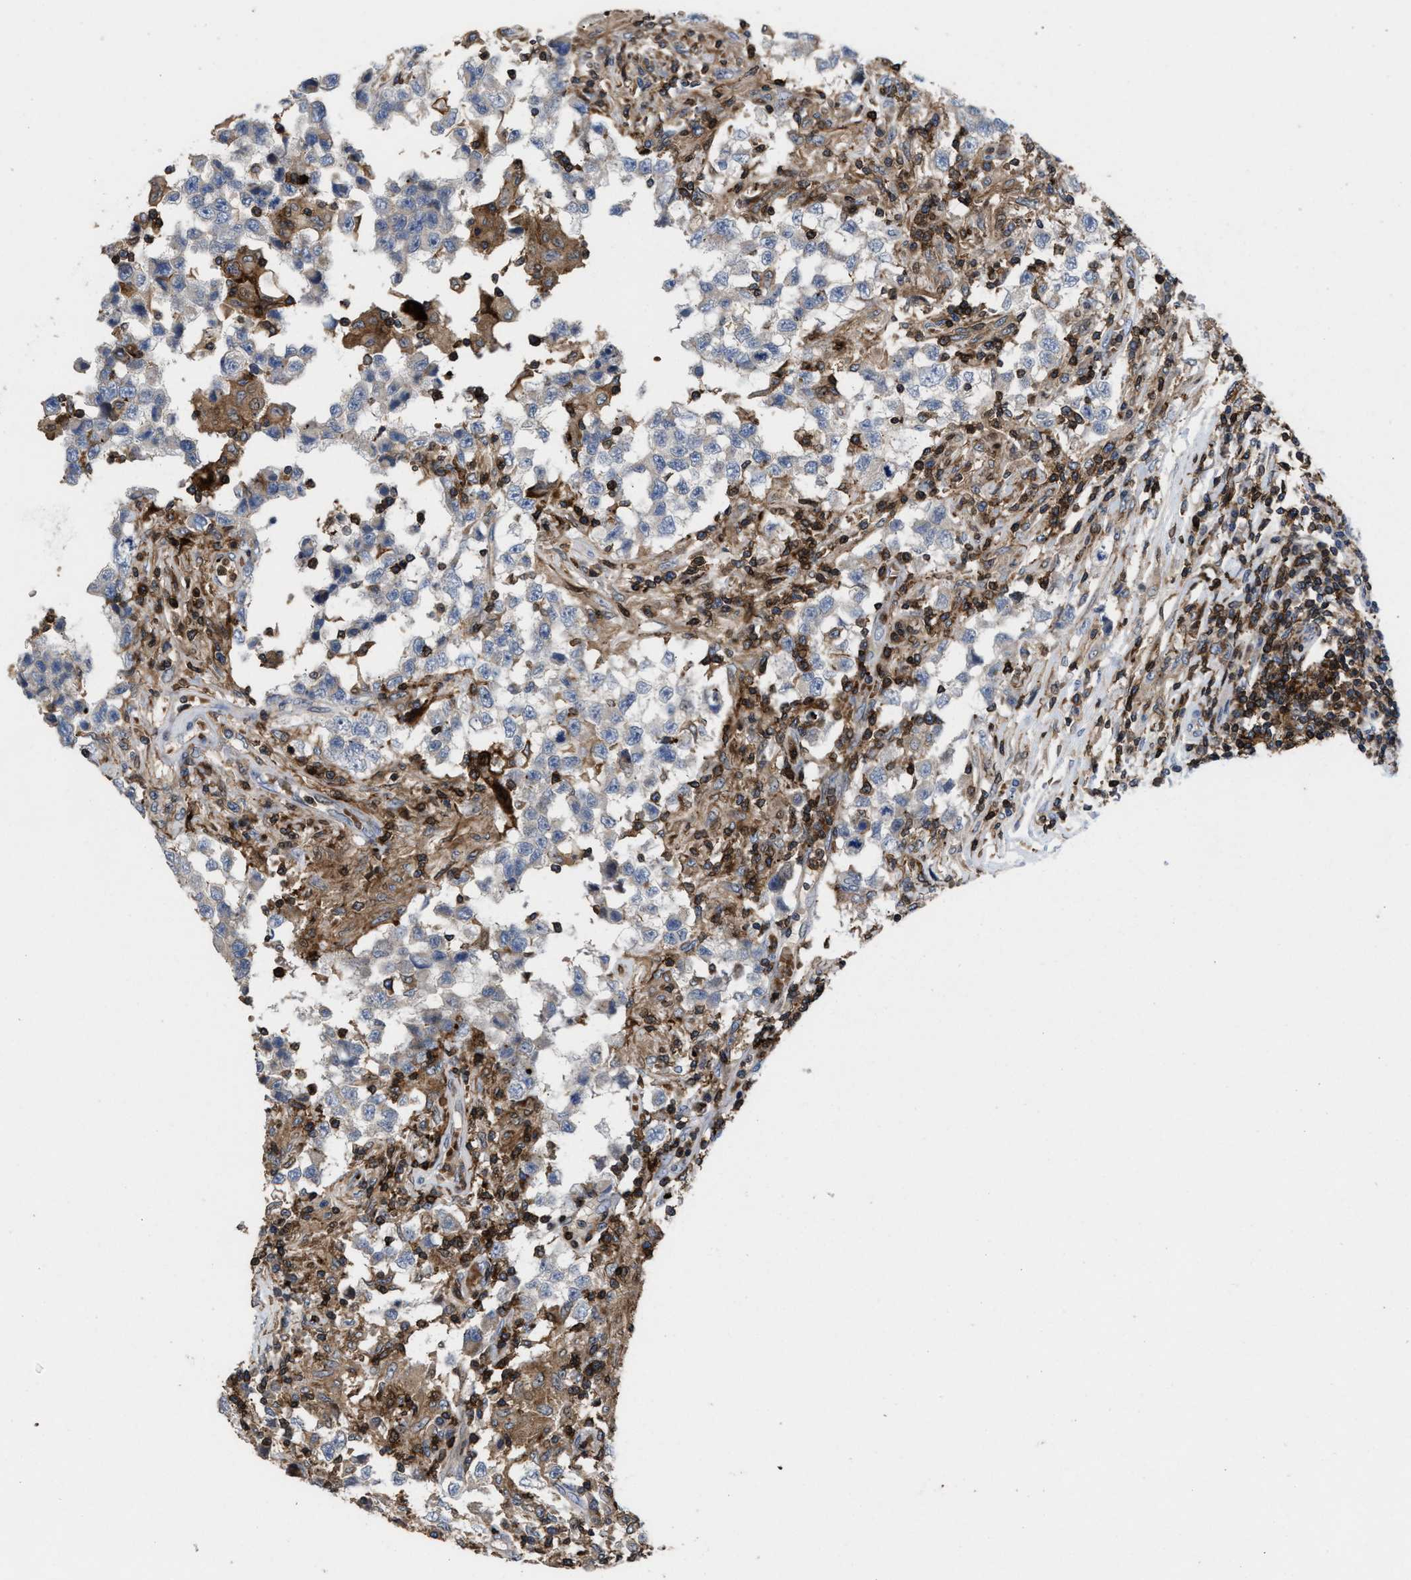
{"staining": {"intensity": "negative", "quantity": "none", "location": "none"}, "tissue": "testis cancer", "cell_type": "Tumor cells", "image_type": "cancer", "snomed": [{"axis": "morphology", "description": "Carcinoma, Embryonal, NOS"}, {"axis": "topography", "description": "Testis"}], "caption": "This is a micrograph of IHC staining of embryonal carcinoma (testis), which shows no positivity in tumor cells.", "gene": "PTPRE", "patient": {"sex": "male", "age": 21}}